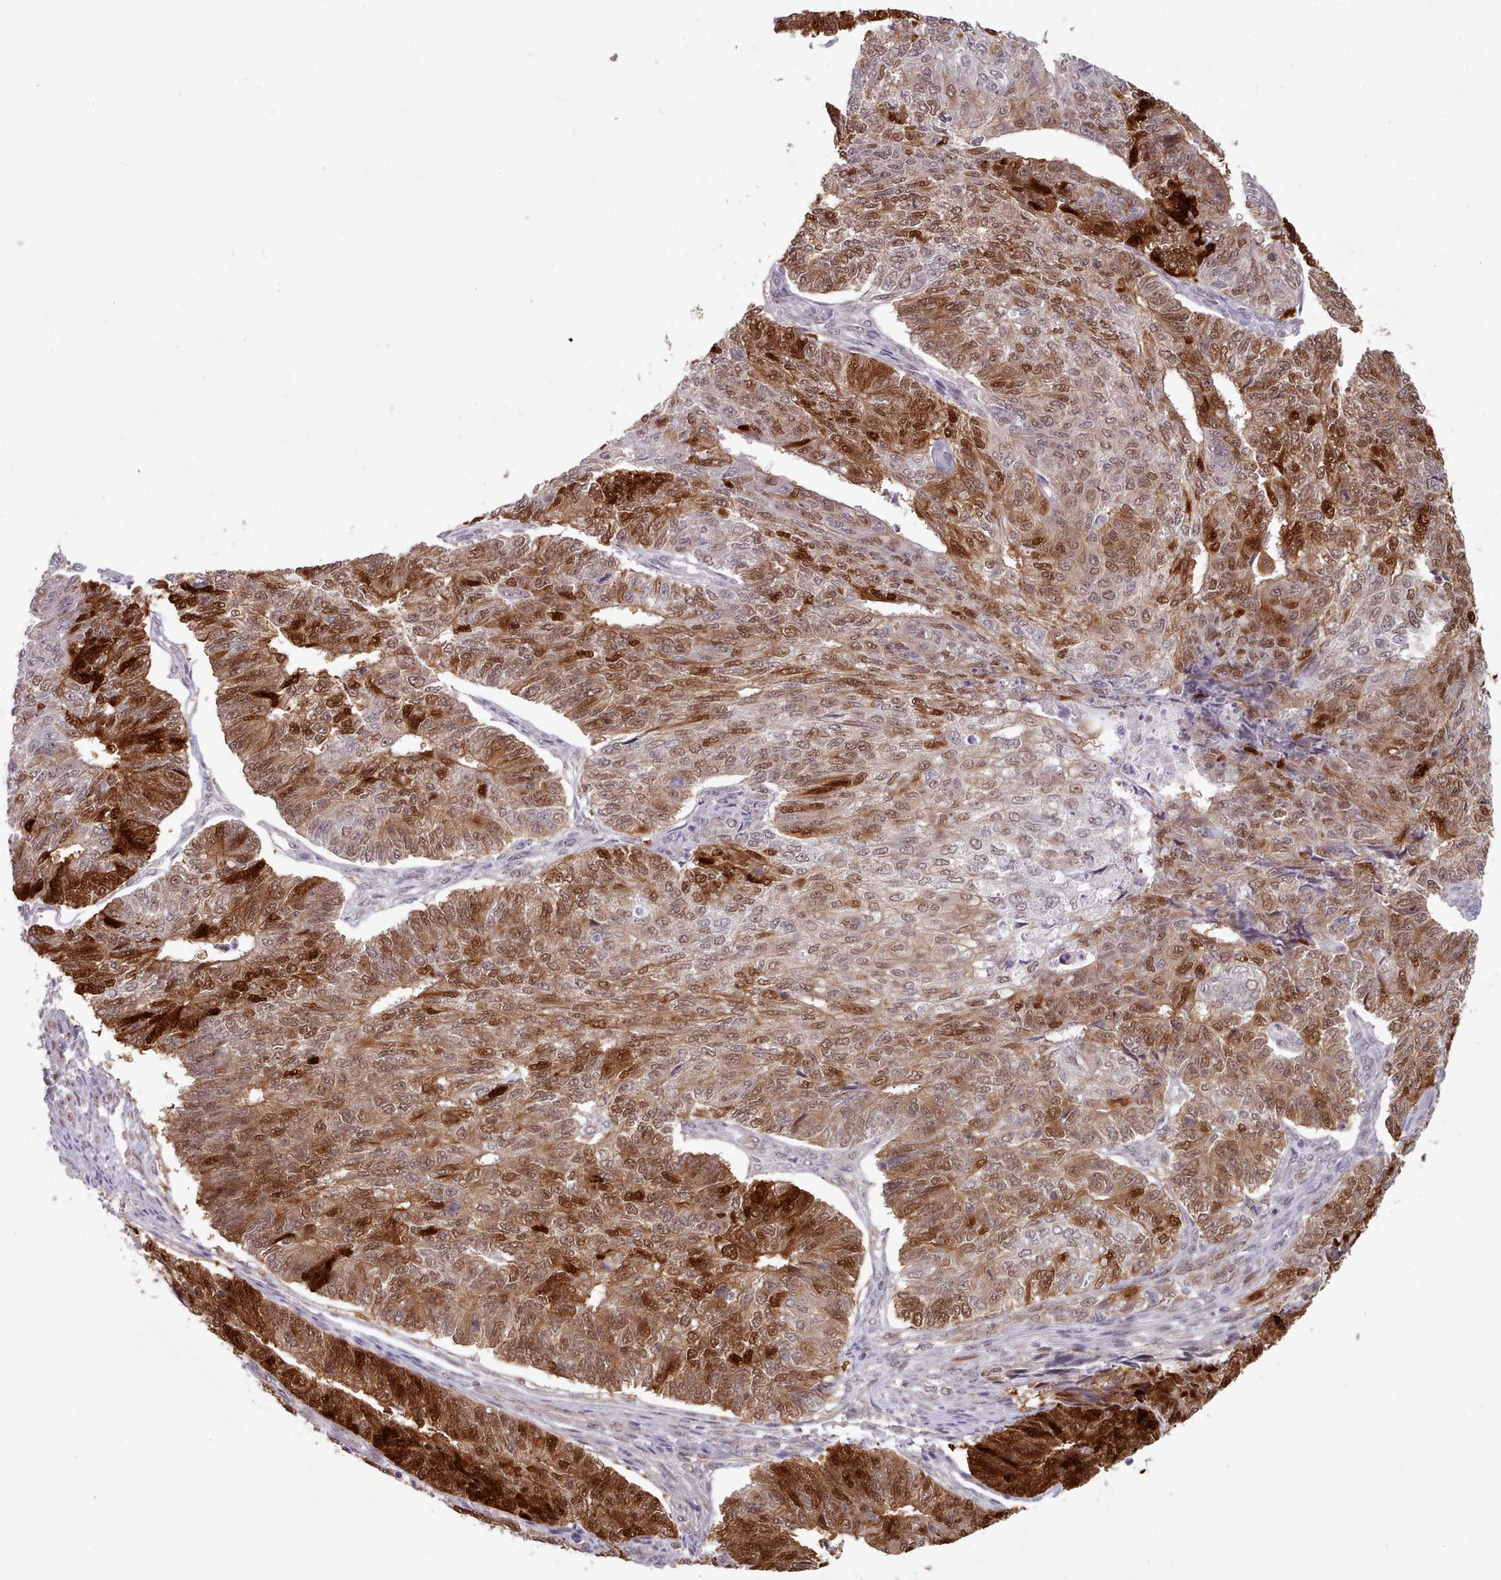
{"staining": {"intensity": "strong", "quantity": ">75%", "location": "cytoplasmic/membranous,nuclear"}, "tissue": "endometrial cancer", "cell_type": "Tumor cells", "image_type": "cancer", "snomed": [{"axis": "morphology", "description": "Adenocarcinoma, NOS"}, {"axis": "topography", "description": "Endometrium"}], "caption": "Brown immunohistochemical staining in adenocarcinoma (endometrial) shows strong cytoplasmic/membranous and nuclear staining in approximately >75% of tumor cells.", "gene": "CES3", "patient": {"sex": "female", "age": 32}}